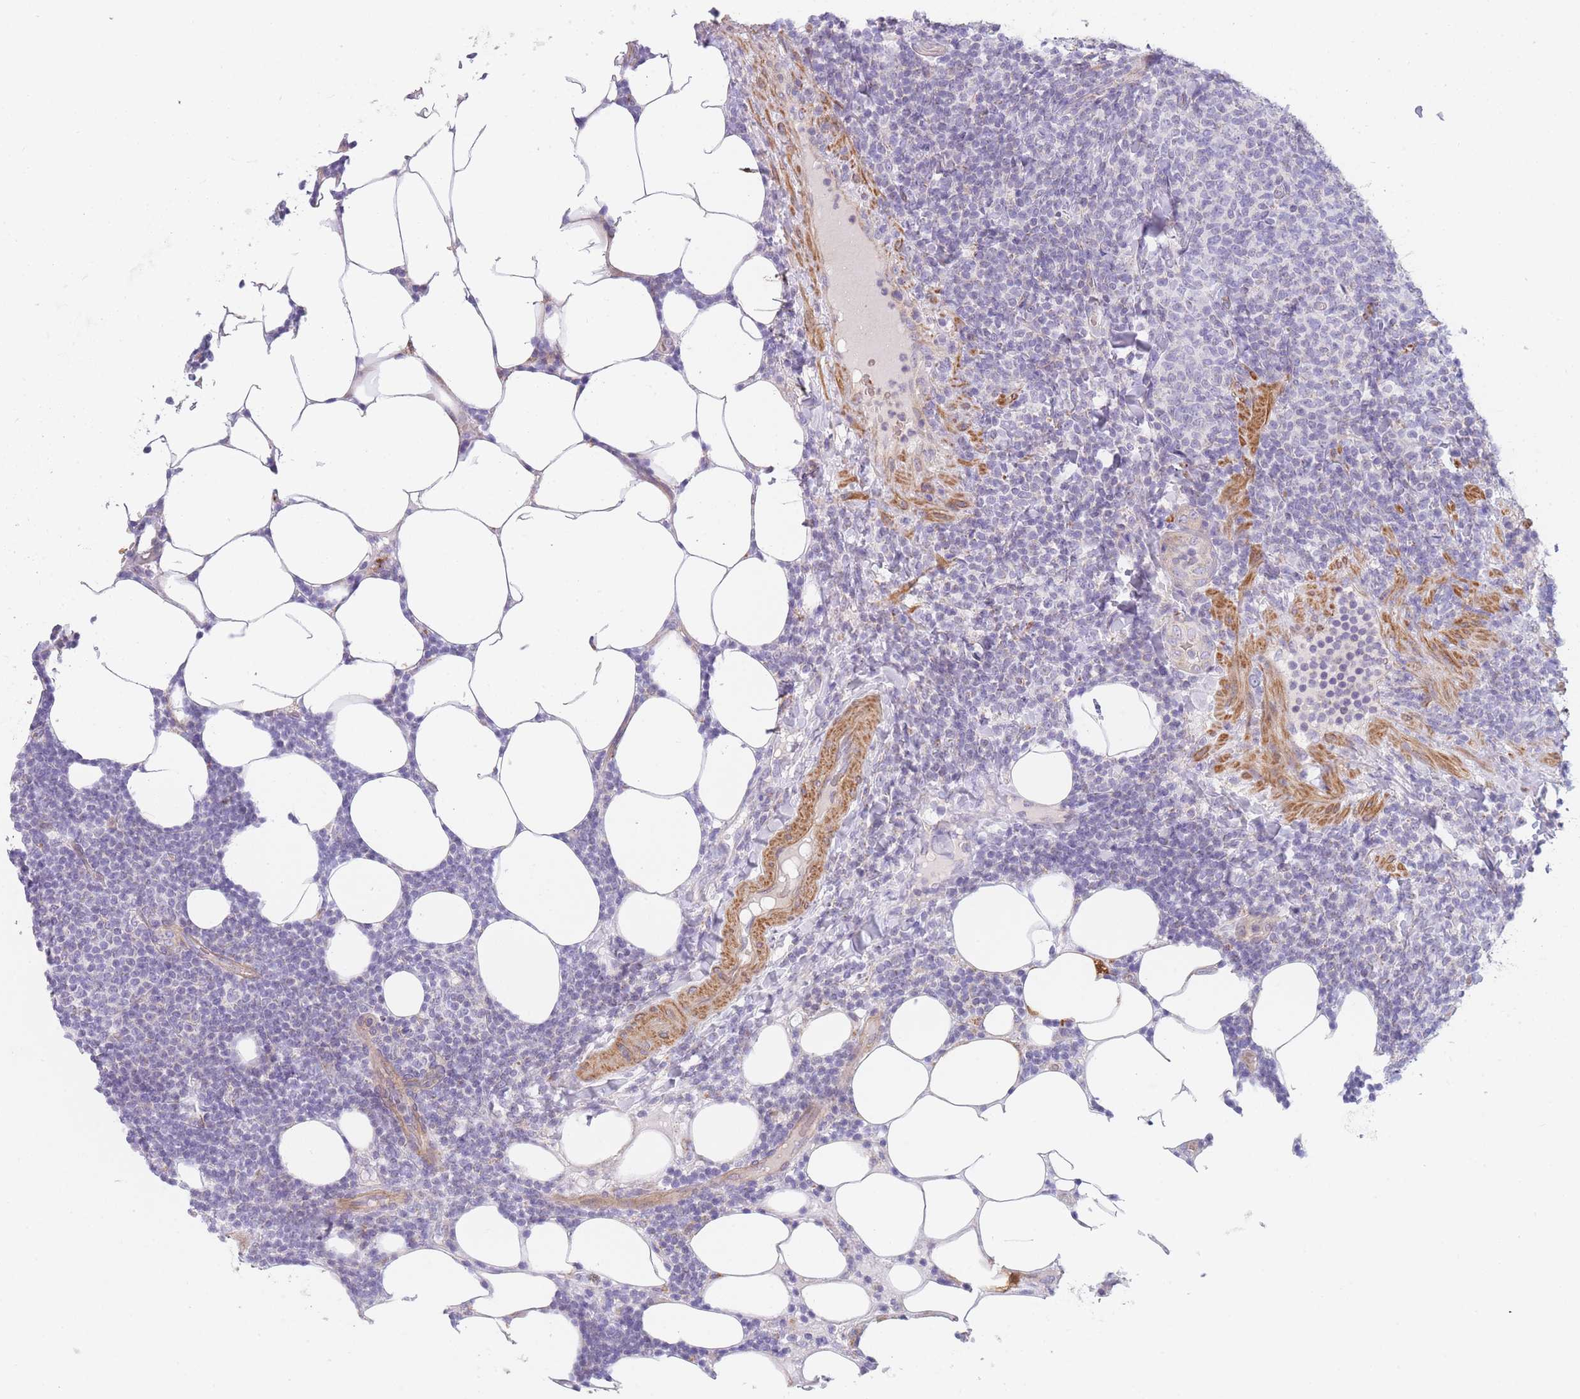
{"staining": {"intensity": "negative", "quantity": "none", "location": "none"}, "tissue": "lymphoma", "cell_type": "Tumor cells", "image_type": "cancer", "snomed": [{"axis": "morphology", "description": "Malignant lymphoma, non-Hodgkin's type, Low grade"}, {"axis": "topography", "description": "Lymph node"}], "caption": "Low-grade malignant lymphoma, non-Hodgkin's type was stained to show a protein in brown. There is no significant expression in tumor cells.", "gene": "SMPD4", "patient": {"sex": "male", "age": 66}}